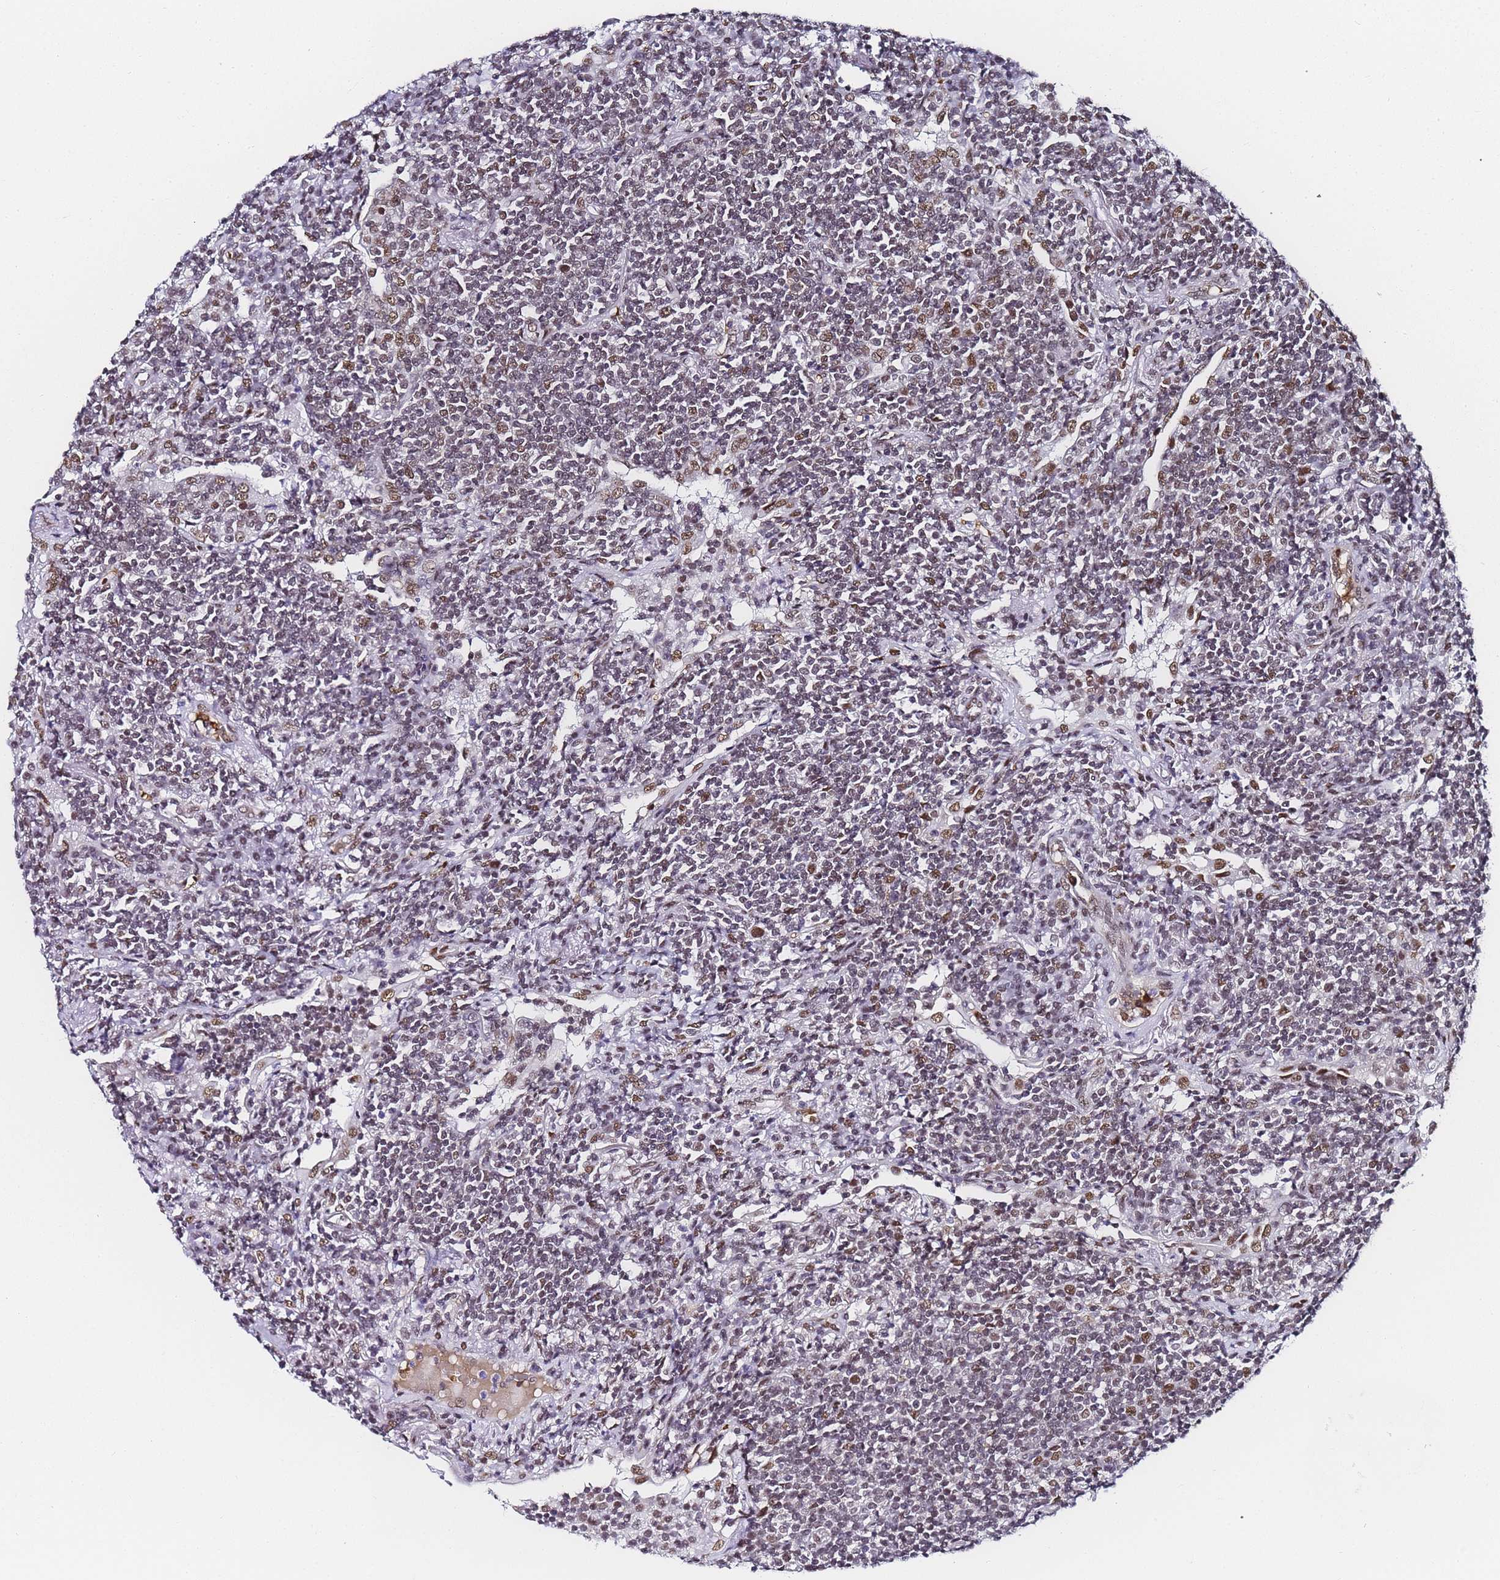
{"staining": {"intensity": "weak", "quantity": "<25%", "location": "nuclear"}, "tissue": "lymphoma", "cell_type": "Tumor cells", "image_type": "cancer", "snomed": [{"axis": "morphology", "description": "Malignant lymphoma, non-Hodgkin's type, Low grade"}, {"axis": "topography", "description": "Lung"}], "caption": "Immunohistochemical staining of lymphoma demonstrates no significant staining in tumor cells.", "gene": "POLR1A", "patient": {"sex": "female", "age": 71}}